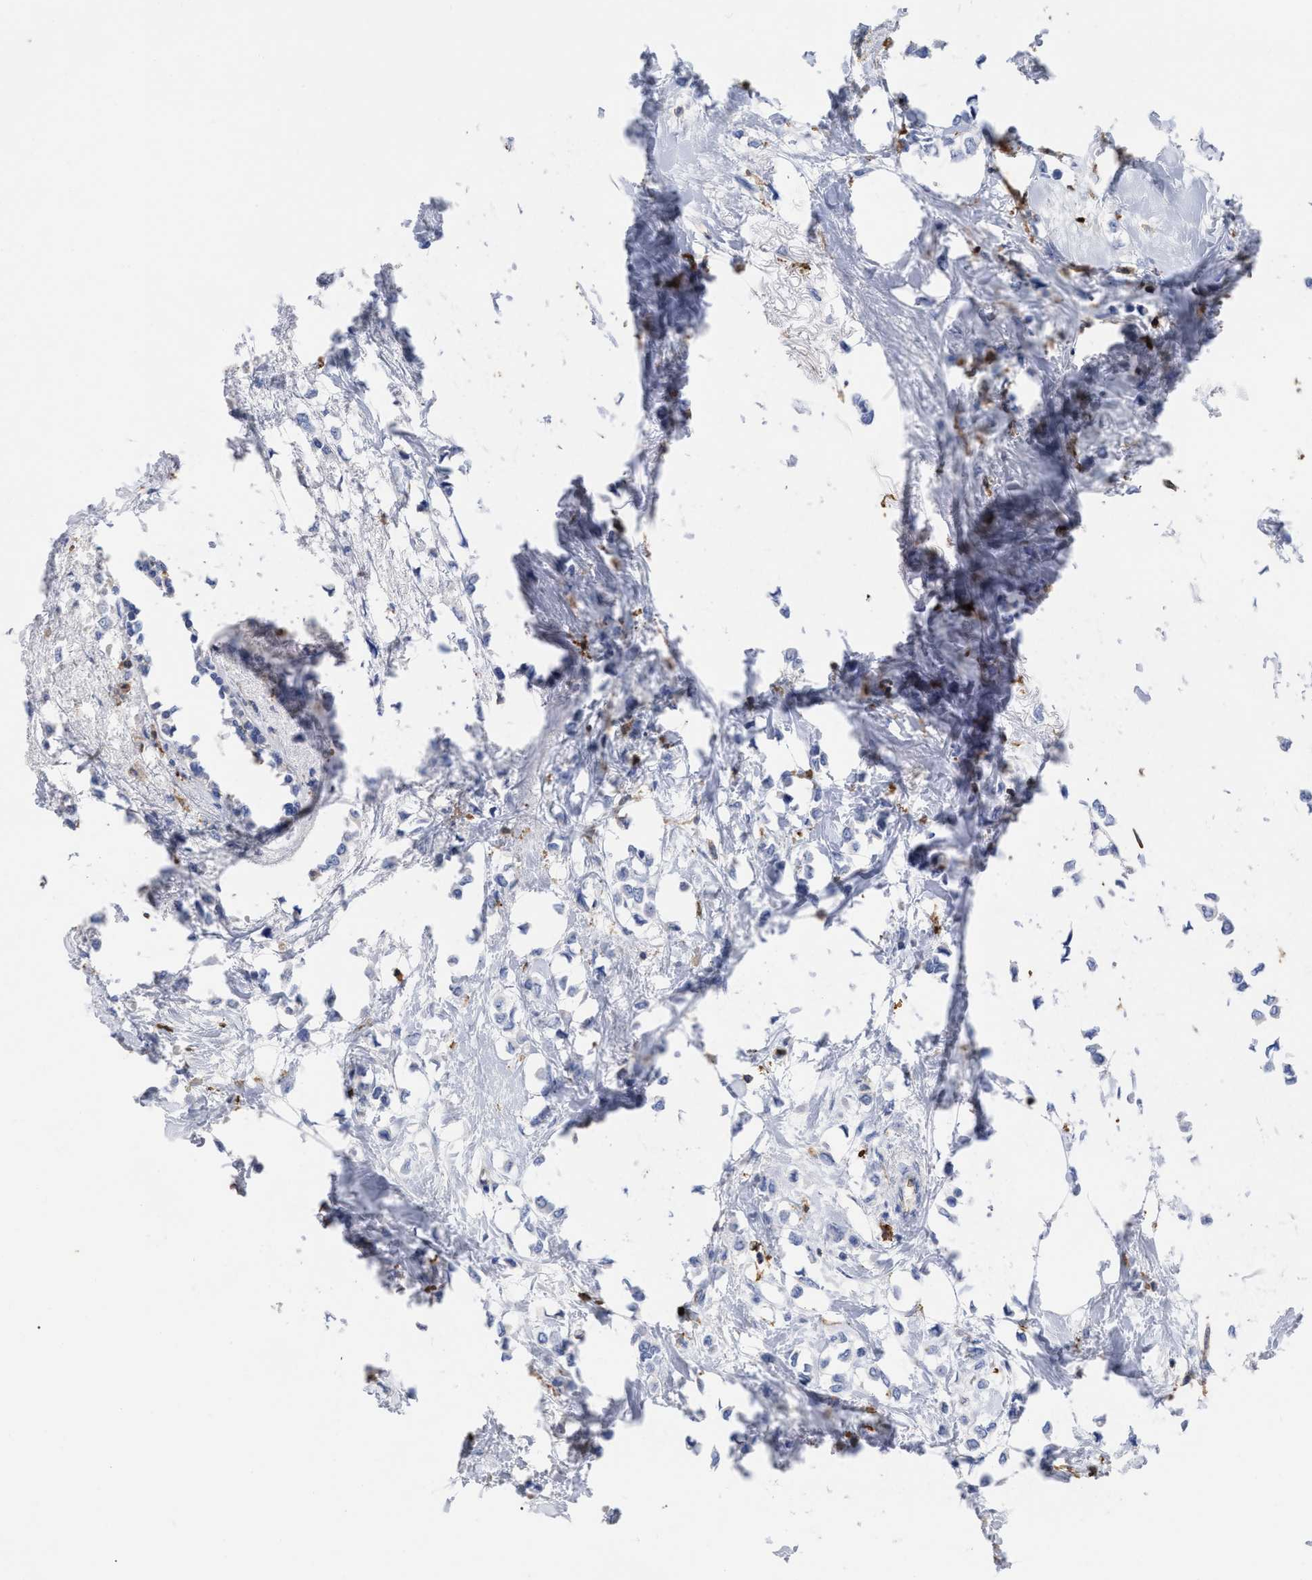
{"staining": {"intensity": "negative", "quantity": "none", "location": "none"}, "tissue": "breast cancer", "cell_type": "Tumor cells", "image_type": "cancer", "snomed": [{"axis": "morphology", "description": "Lobular carcinoma"}, {"axis": "topography", "description": "Breast"}], "caption": "Immunohistochemical staining of breast lobular carcinoma demonstrates no significant positivity in tumor cells.", "gene": "HCLS1", "patient": {"sex": "female", "age": 51}}